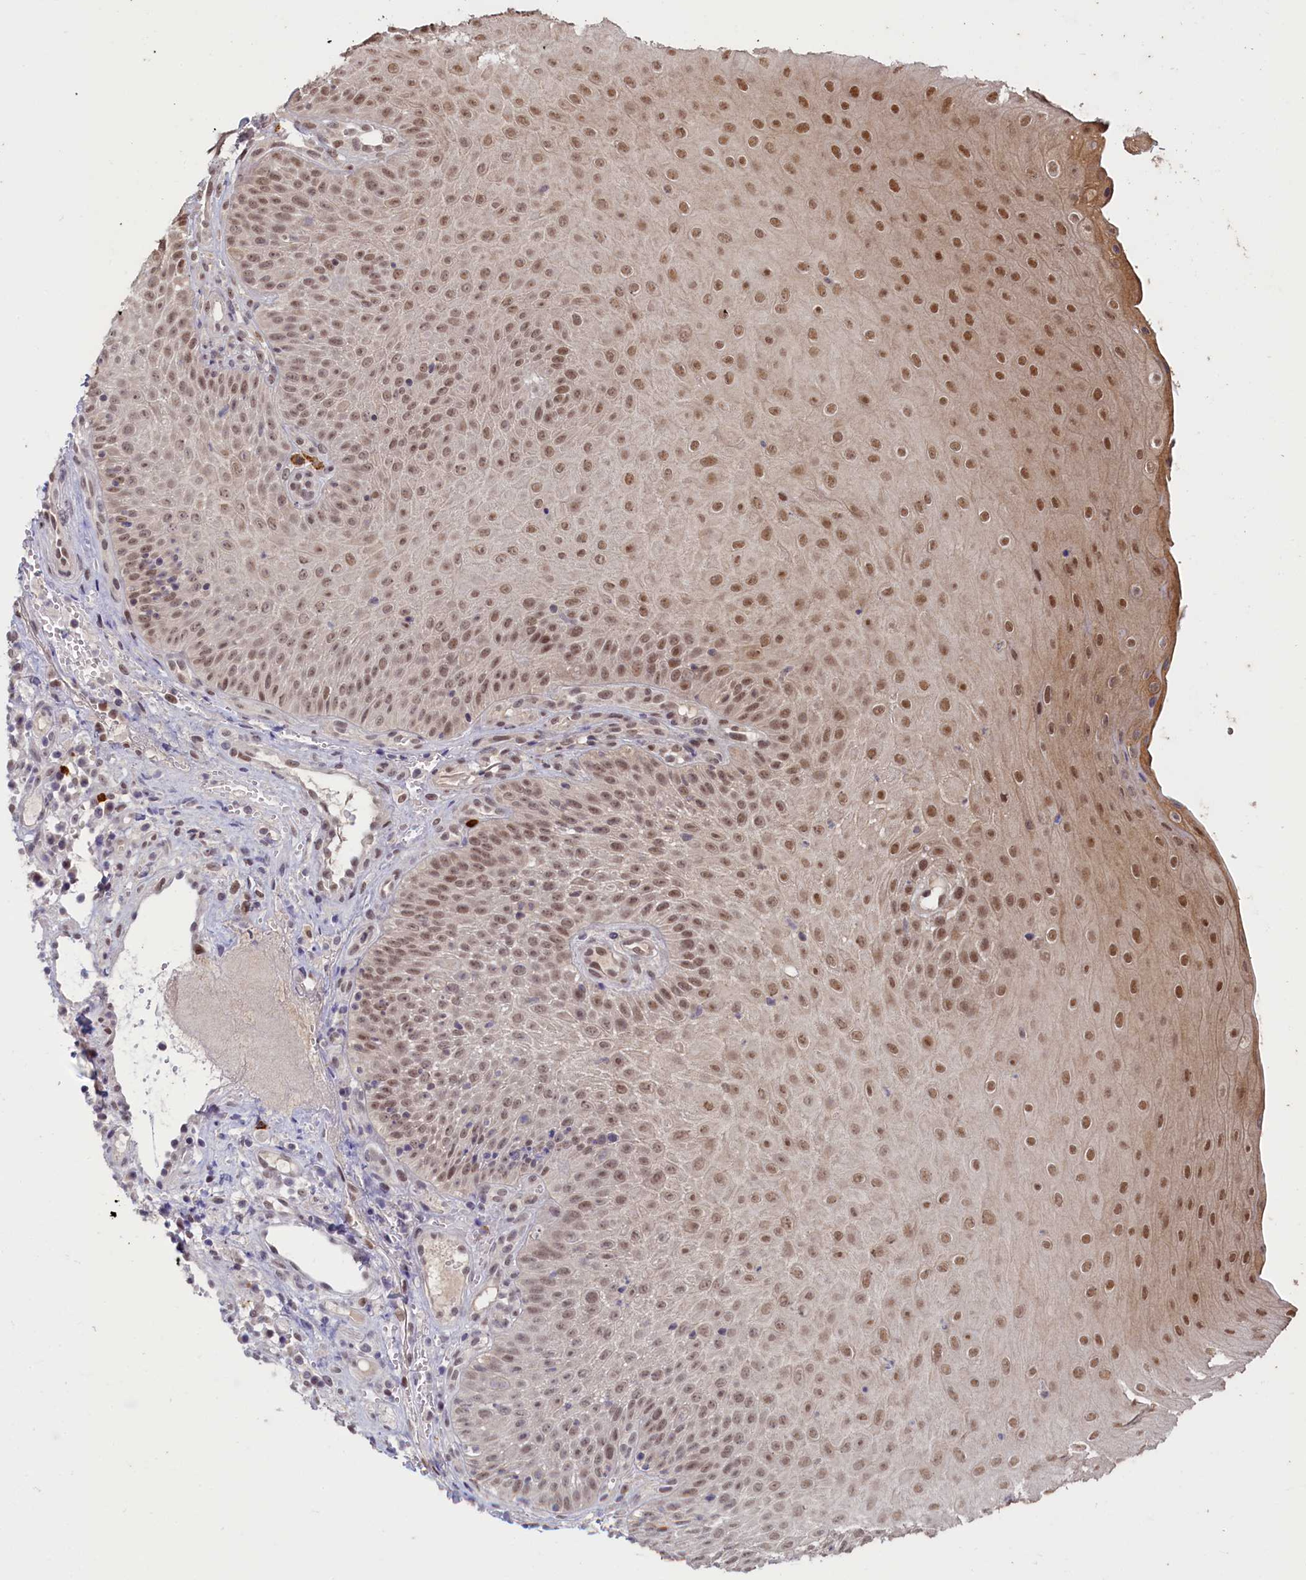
{"staining": {"intensity": "moderate", "quantity": ">75%", "location": "cytoplasmic/membranous,nuclear"}, "tissue": "oral mucosa", "cell_type": "Squamous epithelial cells", "image_type": "normal", "snomed": [{"axis": "morphology", "description": "Normal tissue, NOS"}, {"axis": "topography", "description": "Oral tissue"}], "caption": "Immunohistochemical staining of benign oral mucosa displays moderate cytoplasmic/membranous,nuclear protein expression in approximately >75% of squamous epithelial cells.", "gene": "NAE1", "patient": {"sex": "female", "age": 13}}